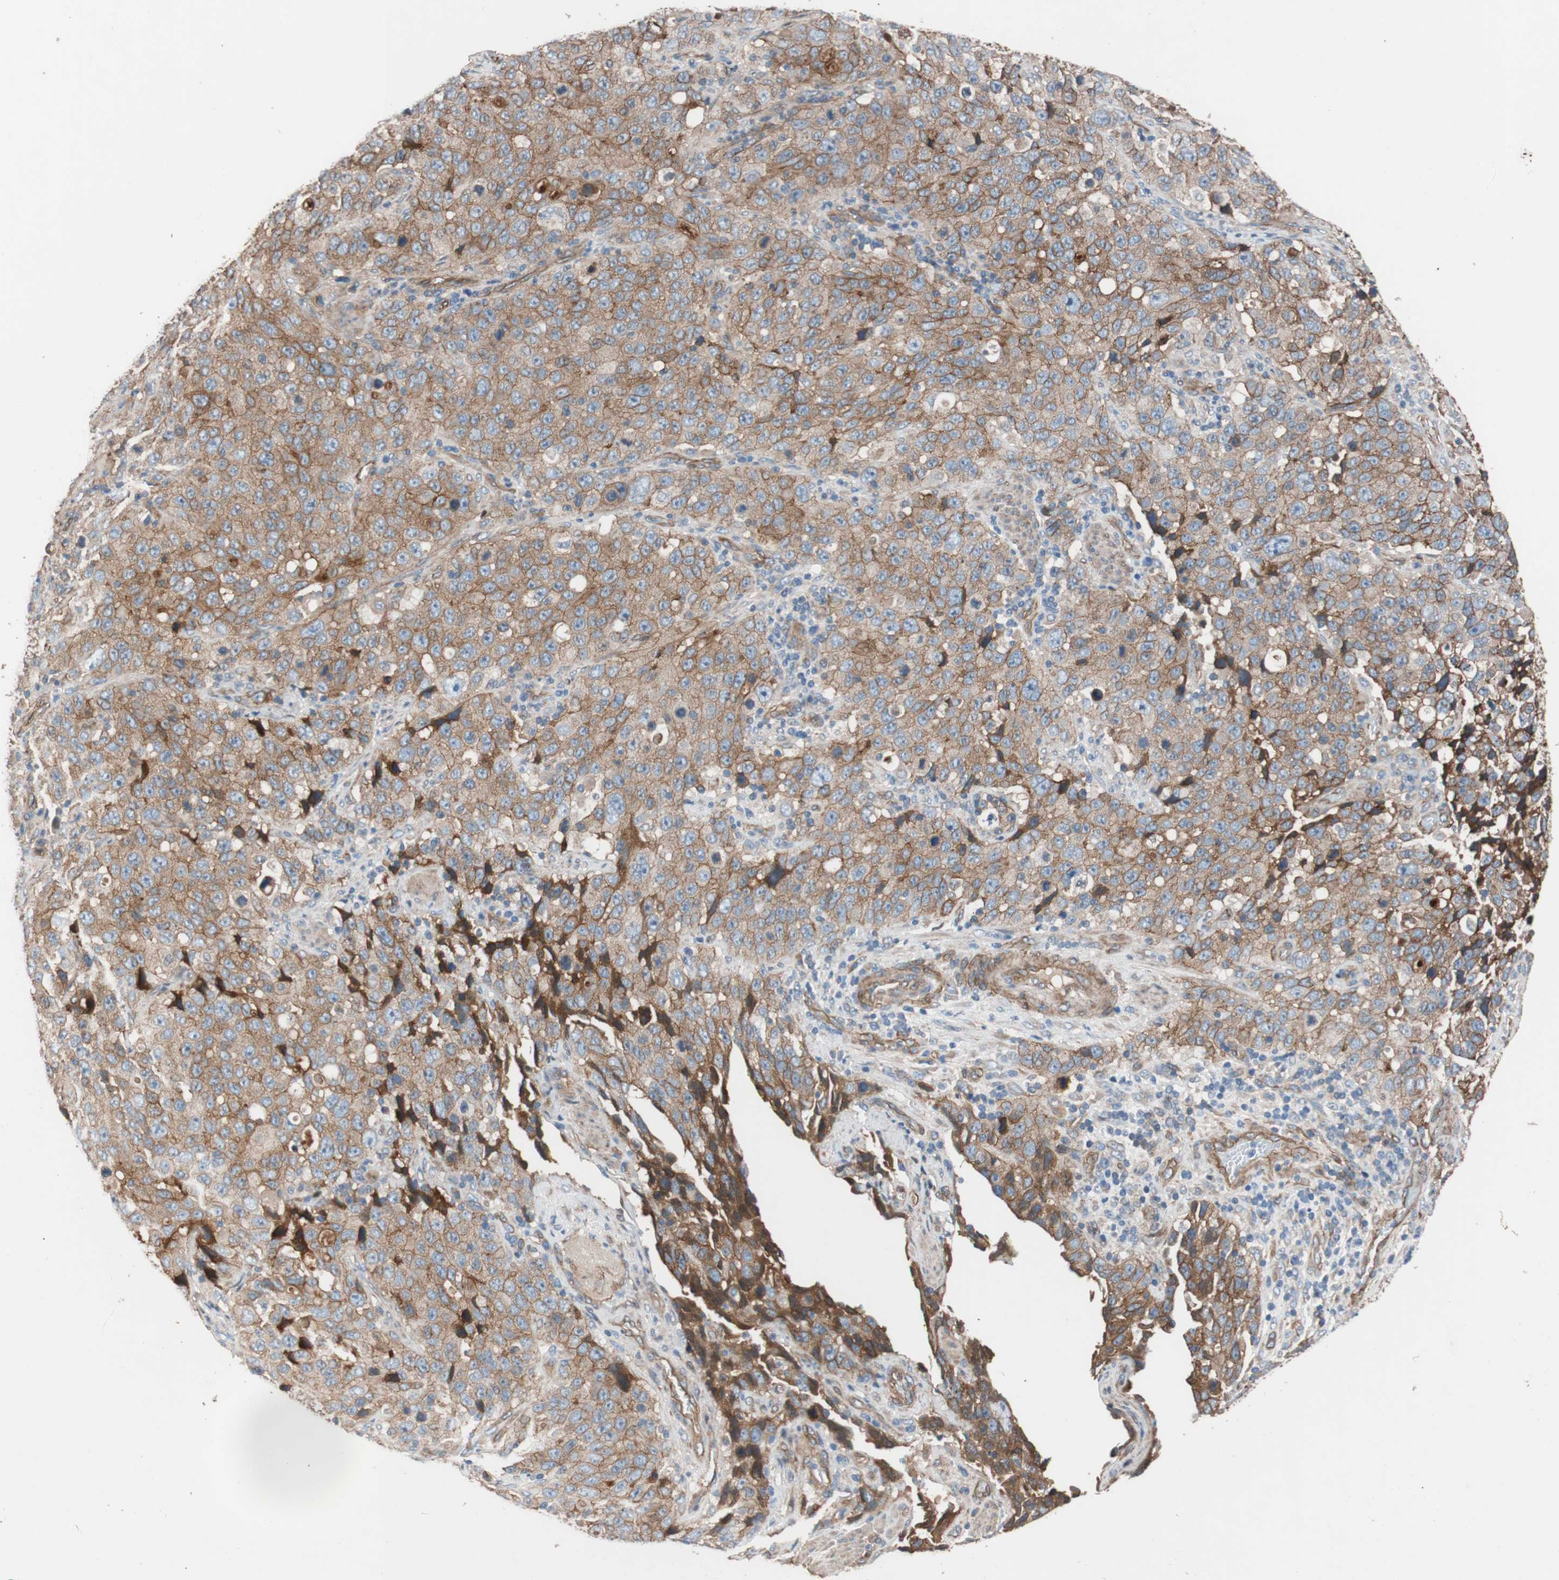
{"staining": {"intensity": "weak", "quantity": "25%-75%", "location": "cytoplasmic/membranous"}, "tissue": "stomach cancer", "cell_type": "Tumor cells", "image_type": "cancer", "snomed": [{"axis": "morphology", "description": "Normal tissue, NOS"}, {"axis": "morphology", "description": "Adenocarcinoma, NOS"}, {"axis": "topography", "description": "Stomach"}], "caption": "Immunohistochemical staining of human stomach cancer exhibits low levels of weak cytoplasmic/membranous positivity in about 25%-75% of tumor cells.", "gene": "SPINT1", "patient": {"sex": "male", "age": 48}}